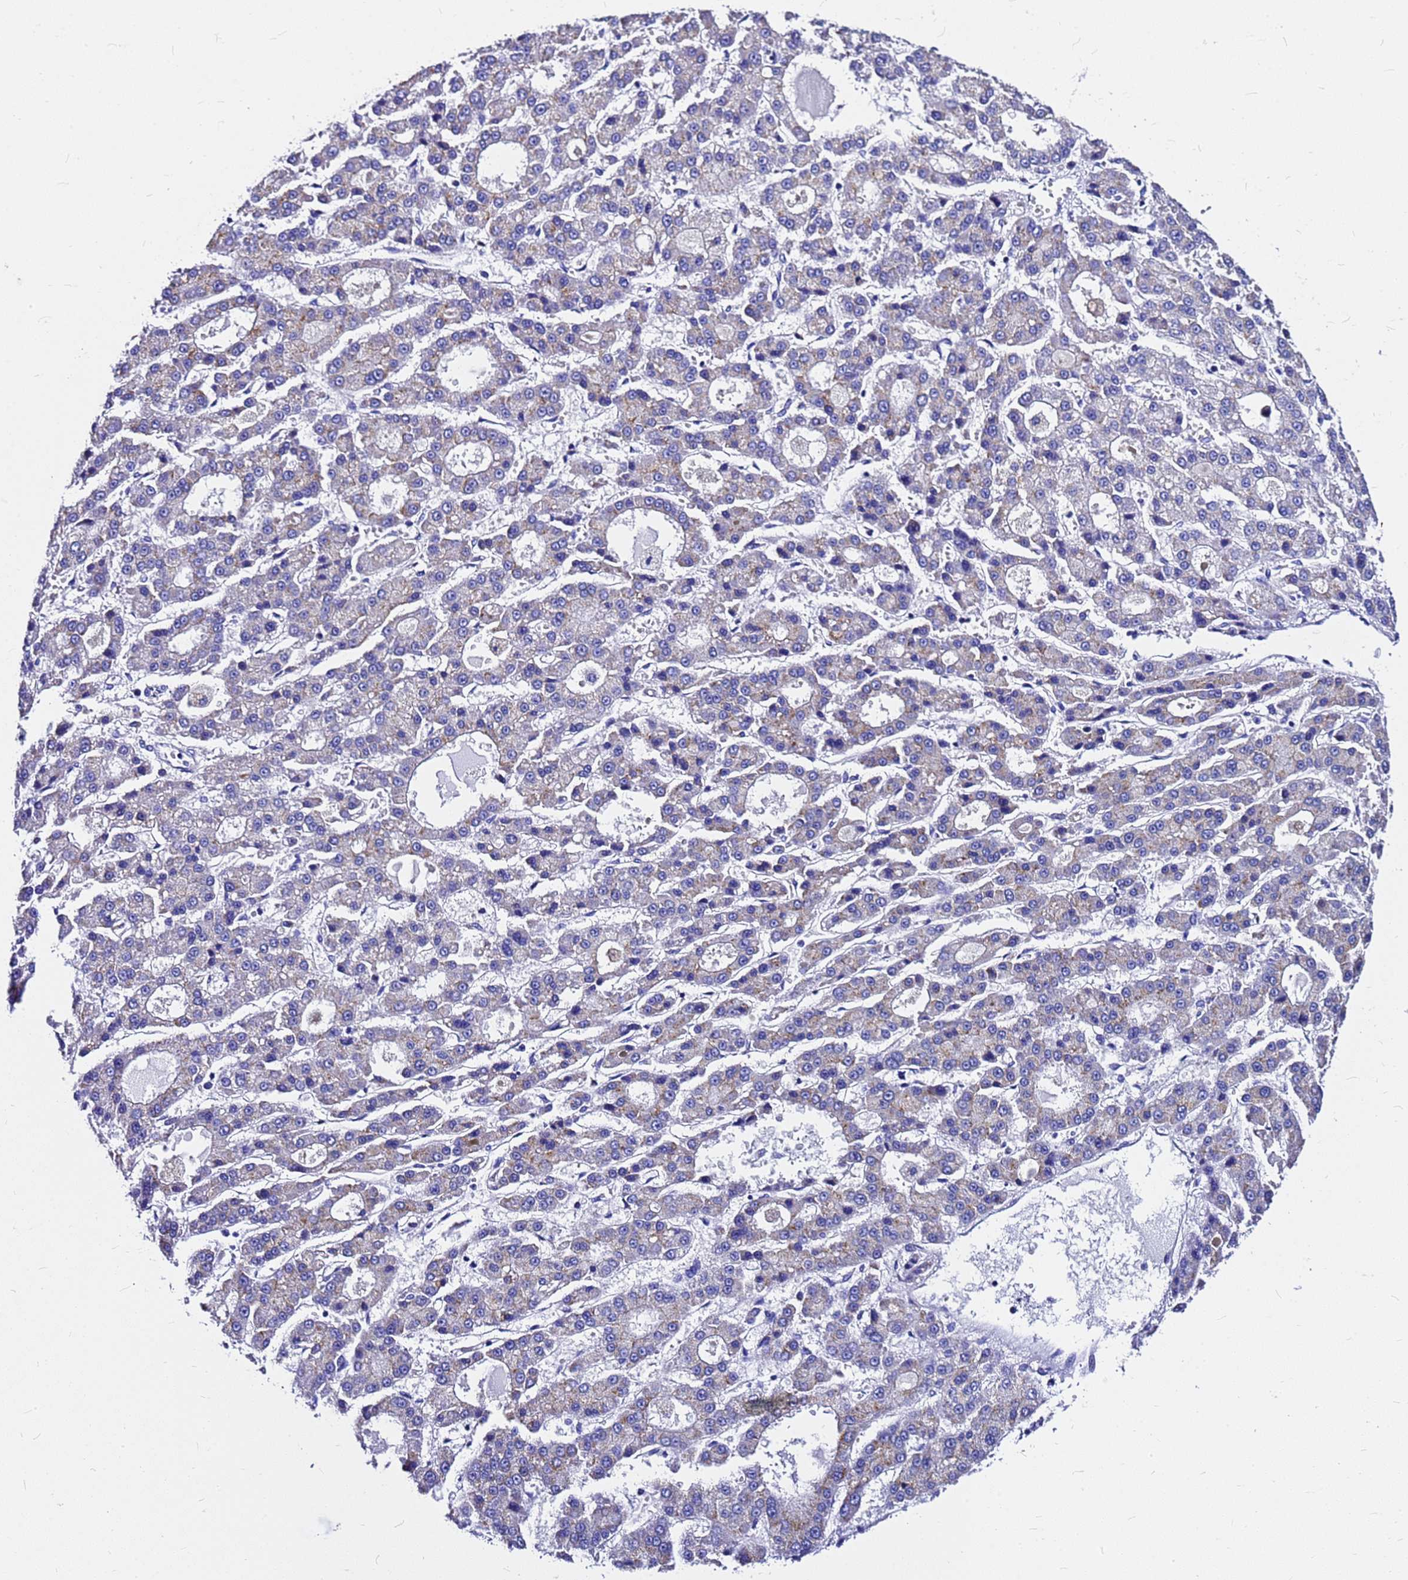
{"staining": {"intensity": "weak", "quantity": "<25%", "location": "cytoplasmic/membranous"}, "tissue": "liver cancer", "cell_type": "Tumor cells", "image_type": "cancer", "snomed": [{"axis": "morphology", "description": "Carcinoma, Hepatocellular, NOS"}, {"axis": "topography", "description": "Liver"}], "caption": "Tumor cells show no significant protein staining in liver hepatocellular carcinoma.", "gene": "HERC4", "patient": {"sex": "male", "age": 70}}